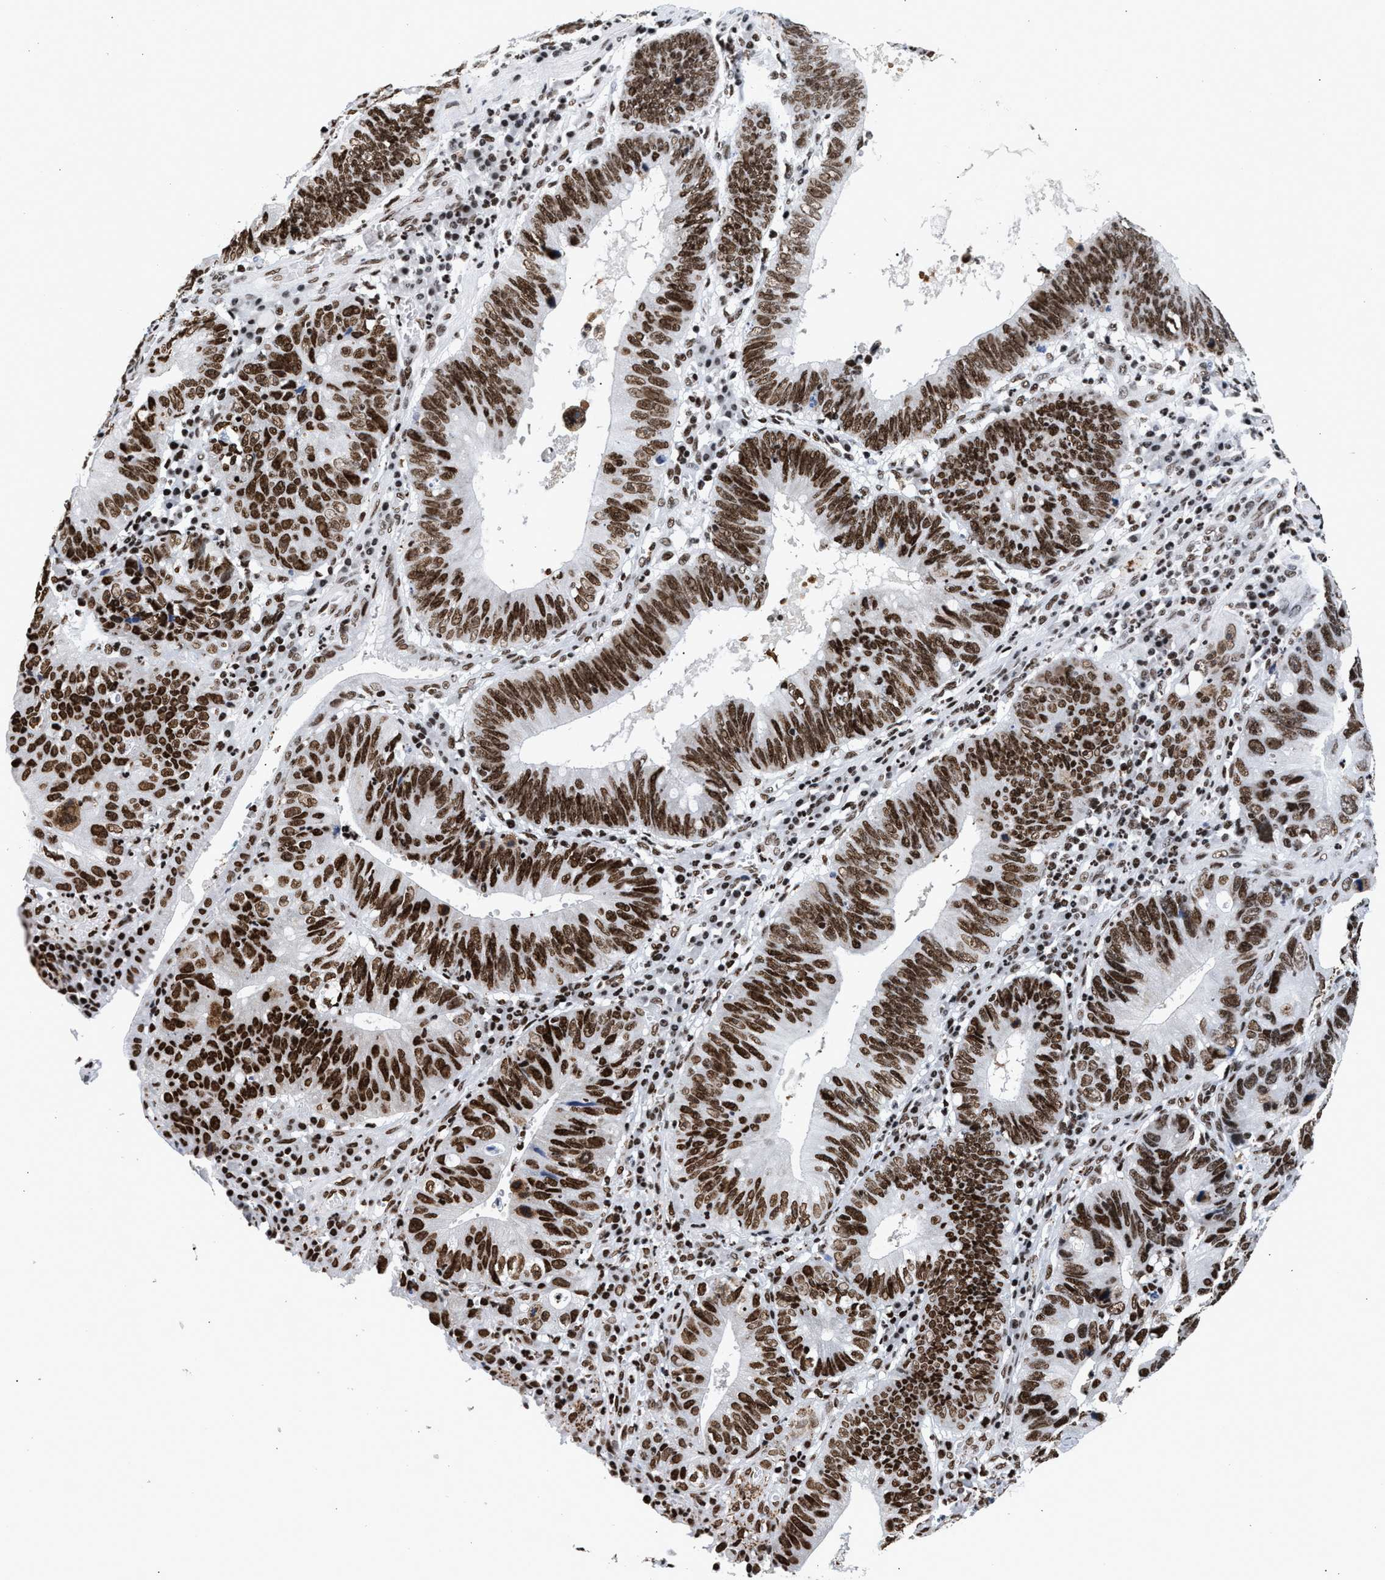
{"staining": {"intensity": "strong", "quantity": ">75%", "location": "nuclear"}, "tissue": "stomach cancer", "cell_type": "Tumor cells", "image_type": "cancer", "snomed": [{"axis": "morphology", "description": "Adenocarcinoma, NOS"}, {"axis": "topography", "description": "Stomach"}], "caption": "Human stomach cancer stained with a brown dye demonstrates strong nuclear positive staining in about >75% of tumor cells.", "gene": "RAD21", "patient": {"sex": "male", "age": 59}}